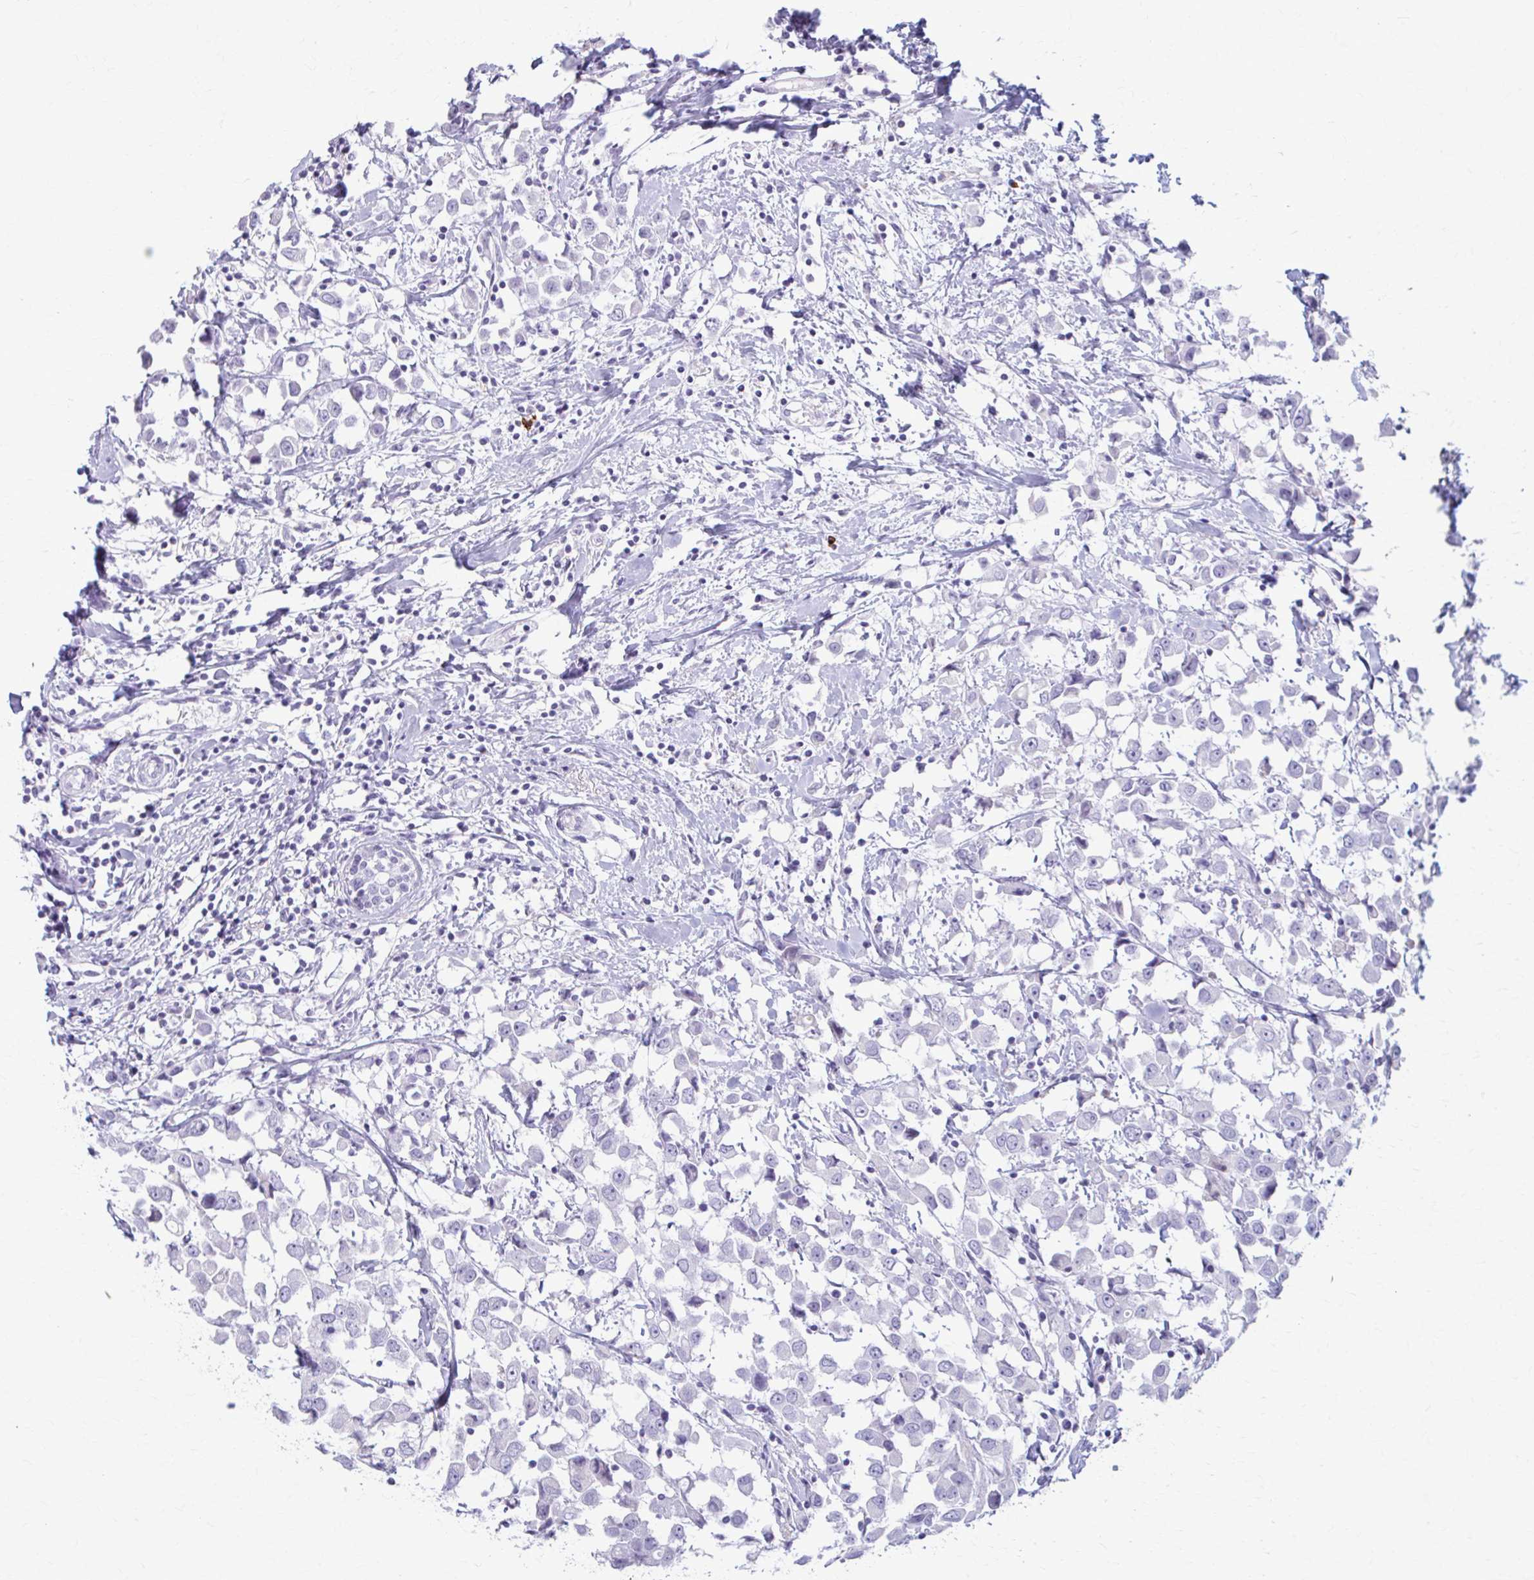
{"staining": {"intensity": "negative", "quantity": "none", "location": "none"}, "tissue": "breast cancer", "cell_type": "Tumor cells", "image_type": "cancer", "snomed": [{"axis": "morphology", "description": "Duct carcinoma"}, {"axis": "topography", "description": "Breast"}], "caption": "A high-resolution micrograph shows immunohistochemistry (IHC) staining of infiltrating ductal carcinoma (breast), which displays no significant expression in tumor cells.", "gene": "LDLRAP1", "patient": {"sex": "female", "age": 61}}